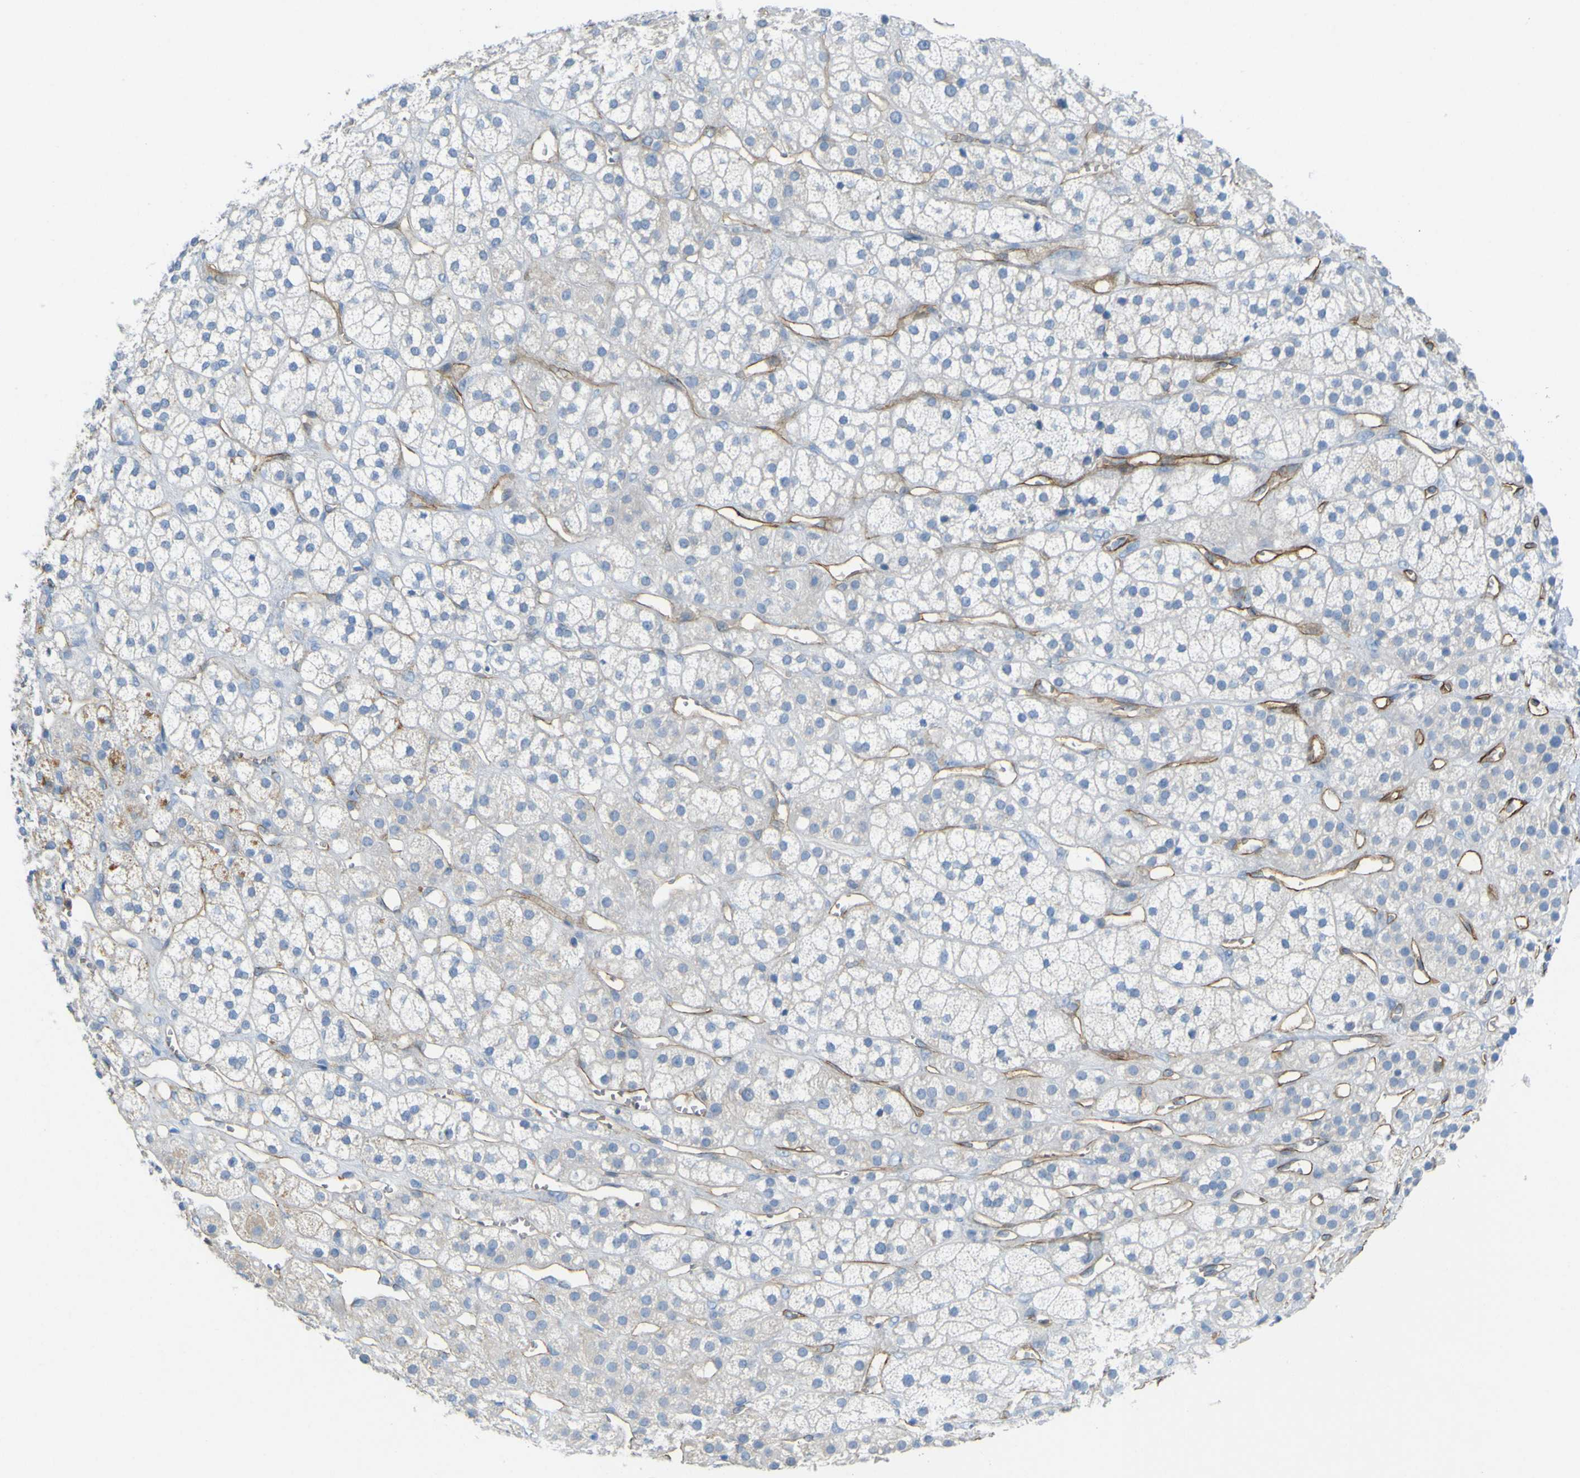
{"staining": {"intensity": "negative", "quantity": "none", "location": "none"}, "tissue": "adrenal gland", "cell_type": "Glandular cells", "image_type": "normal", "snomed": [{"axis": "morphology", "description": "Normal tissue, NOS"}, {"axis": "topography", "description": "Adrenal gland"}], "caption": "An IHC micrograph of benign adrenal gland is shown. There is no staining in glandular cells of adrenal gland.", "gene": "CD93", "patient": {"sex": "male", "age": 56}}